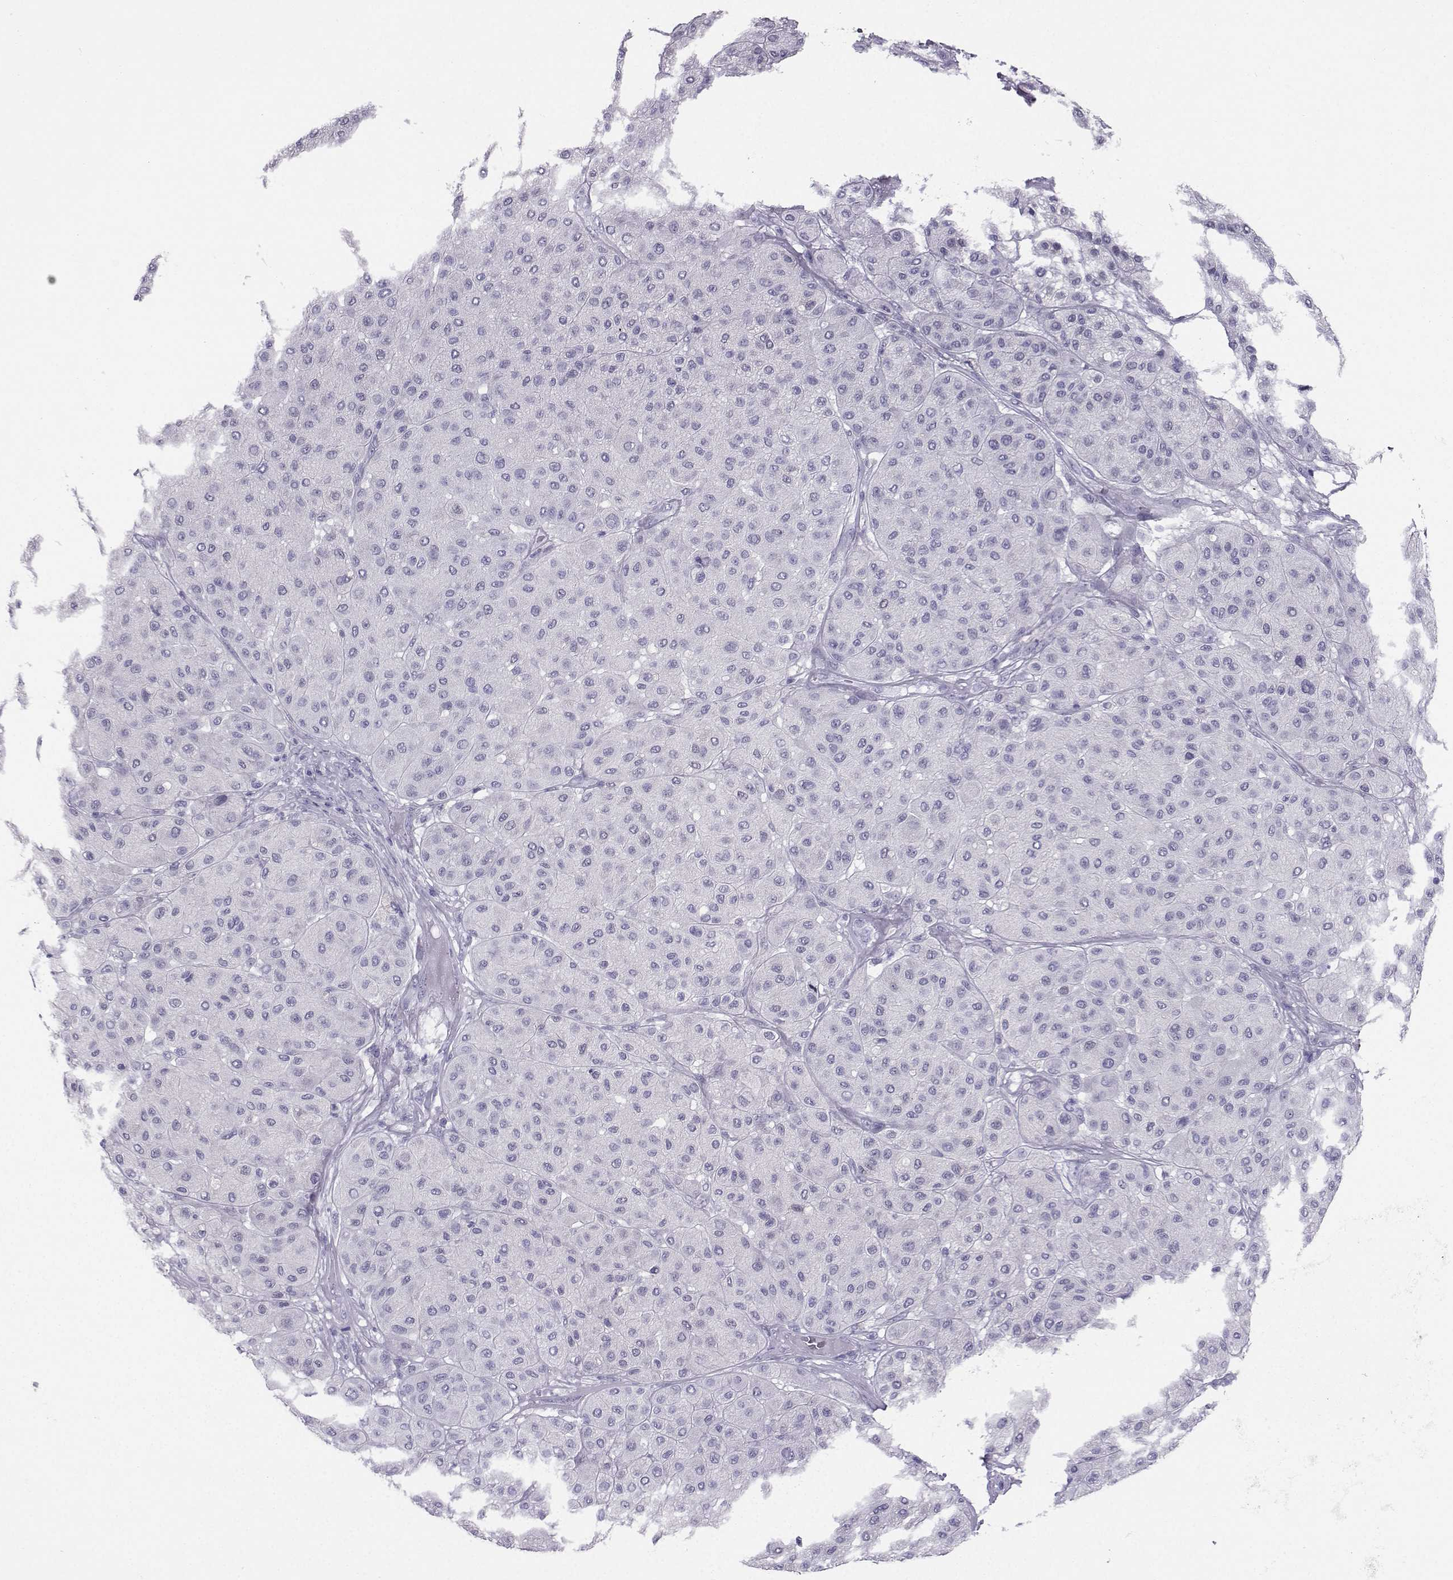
{"staining": {"intensity": "negative", "quantity": "none", "location": "none"}, "tissue": "melanoma", "cell_type": "Tumor cells", "image_type": "cancer", "snomed": [{"axis": "morphology", "description": "Malignant melanoma, Metastatic site"}, {"axis": "topography", "description": "Smooth muscle"}], "caption": "Immunohistochemical staining of human malignant melanoma (metastatic site) demonstrates no significant expression in tumor cells.", "gene": "NEFL", "patient": {"sex": "male", "age": 41}}